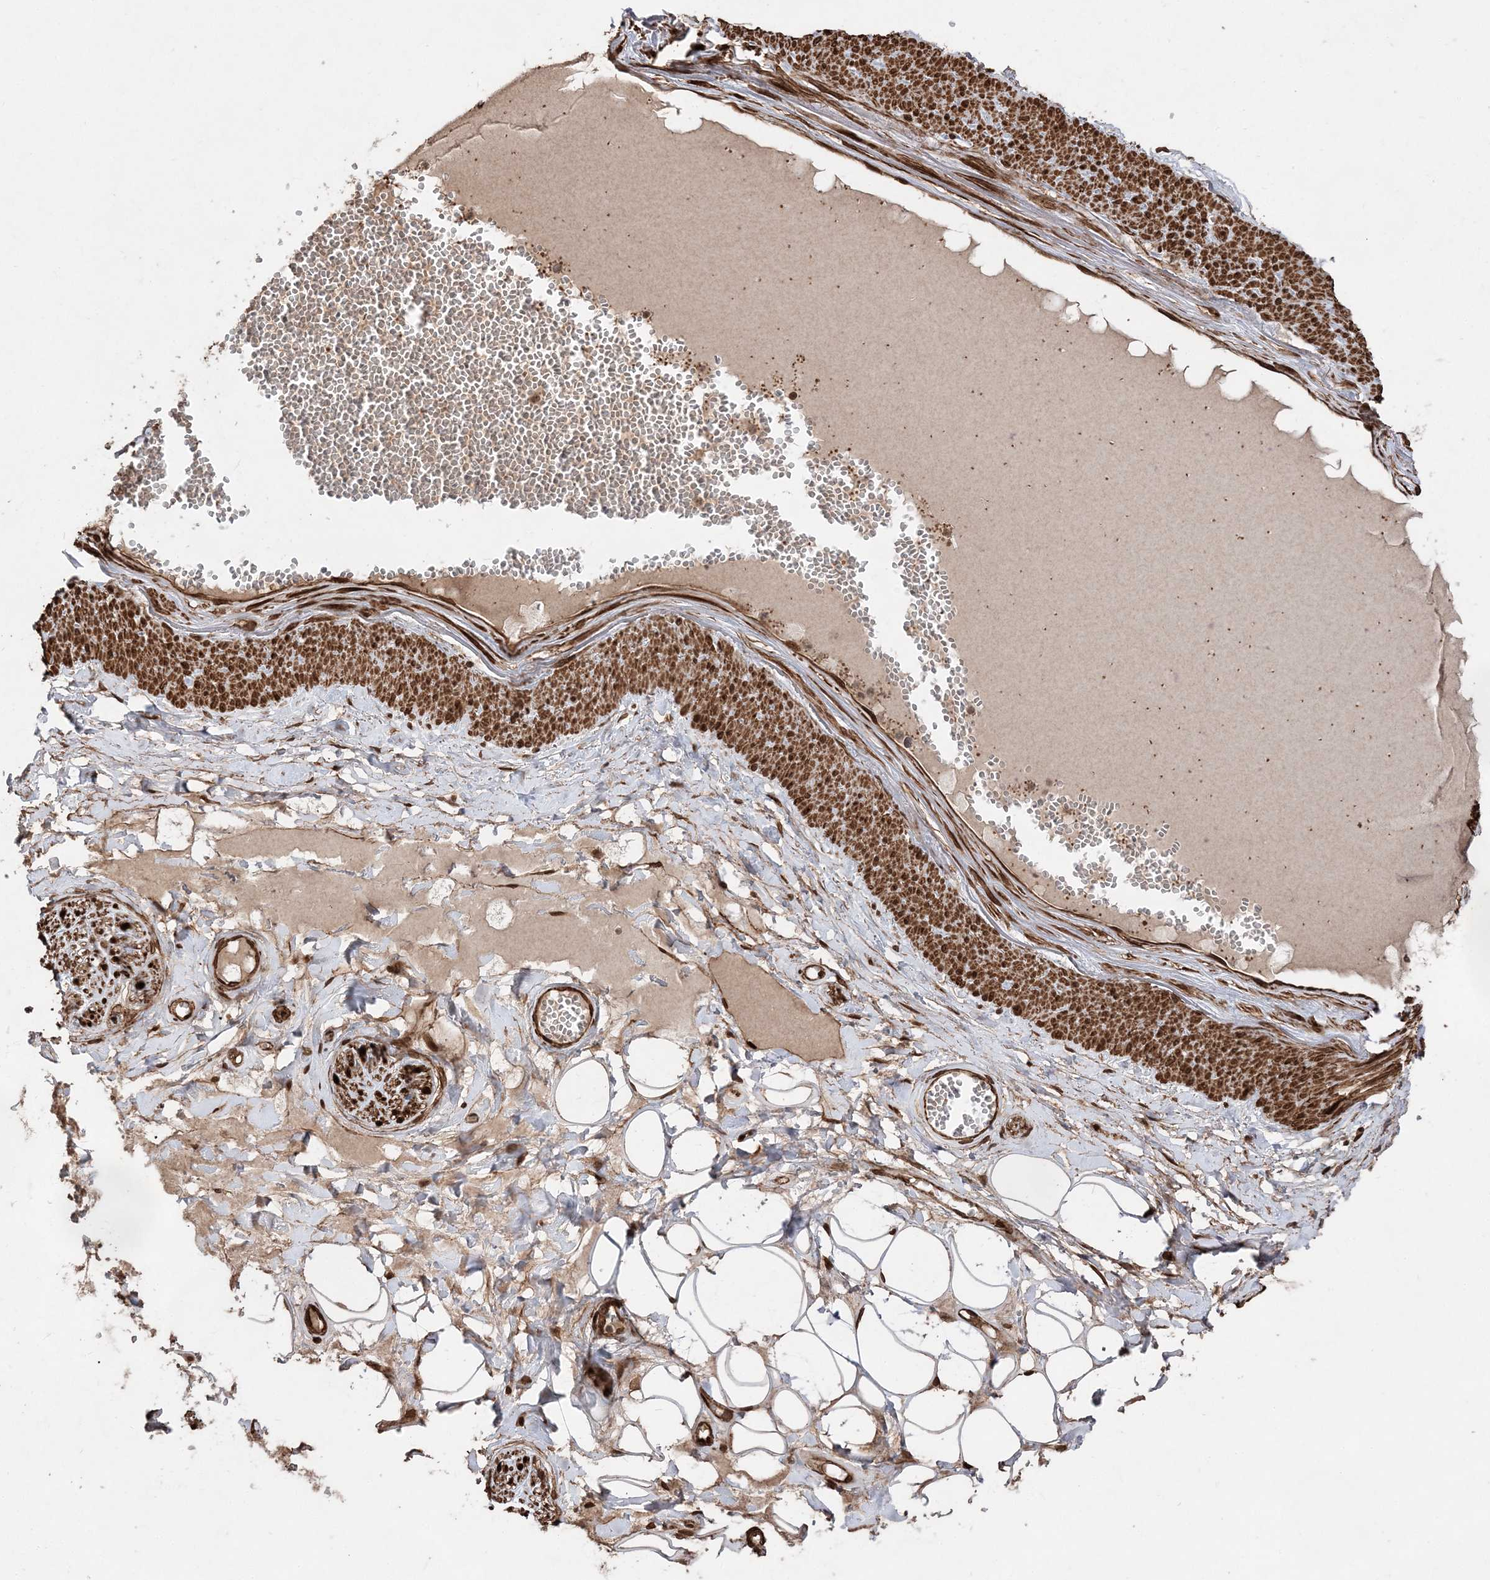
{"staining": {"intensity": "moderate", "quantity": "25%-75%", "location": "cytoplasmic/membranous,nuclear"}, "tissue": "adipose tissue", "cell_type": "Adipocytes", "image_type": "normal", "snomed": [{"axis": "morphology", "description": "Normal tissue, NOS"}, {"axis": "morphology", "description": "Inflammation, NOS"}, {"axis": "topography", "description": "Salivary gland"}, {"axis": "topography", "description": "Peripheral nerve tissue"}], "caption": "Adipose tissue stained with a brown dye exhibits moderate cytoplasmic/membranous,nuclear positive positivity in approximately 25%-75% of adipocytes.", "gene": "ETAA1", "patient": {"sex": "female", "age": 75}}